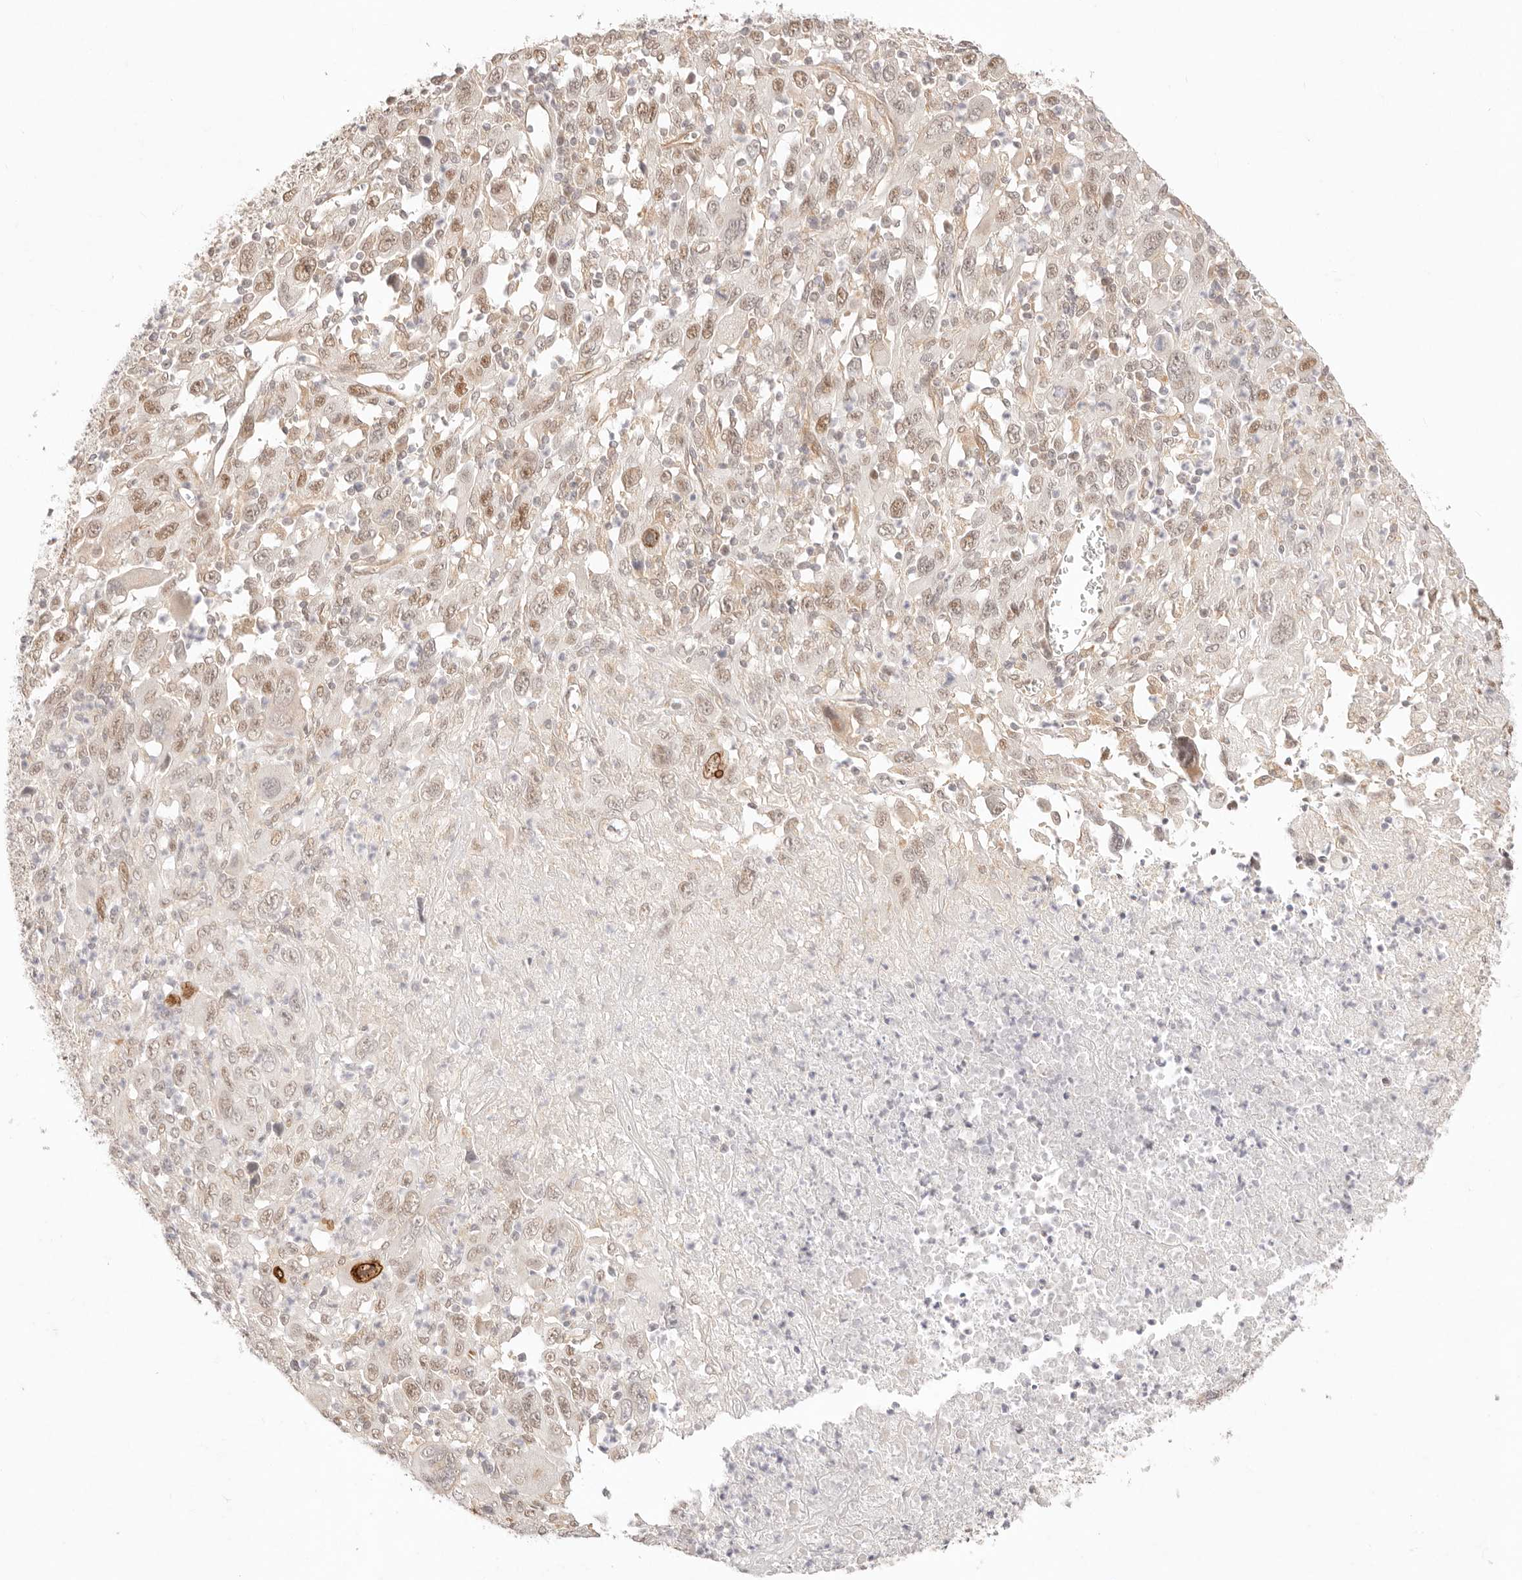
{"staining": {"intensity": "moderate", "quantity": "25%-75%", "location": "nuclear"}, "tissue": "melanoma", "cell_type": "Tumor cells", "image_type": "cancer", "snomed": [{"axis": "morphology", "description": "Malignant melanoma, Metastatic site"}, {"axis": "topography", "description": "Skin"}], "caption": "Brown immunohistochemical staining in malignant melanoma (metastatic site) exhibits moderate nuclear expression in approximately 25%-75% of tumor cells. The staining was performed using DAB to visualize the protein expression in brown, while the nuclei were stained in blue with hematoxylin (Magnification: 20x).", "gene": "GPR156", "patient": {"sex": "female", "age": 56}}